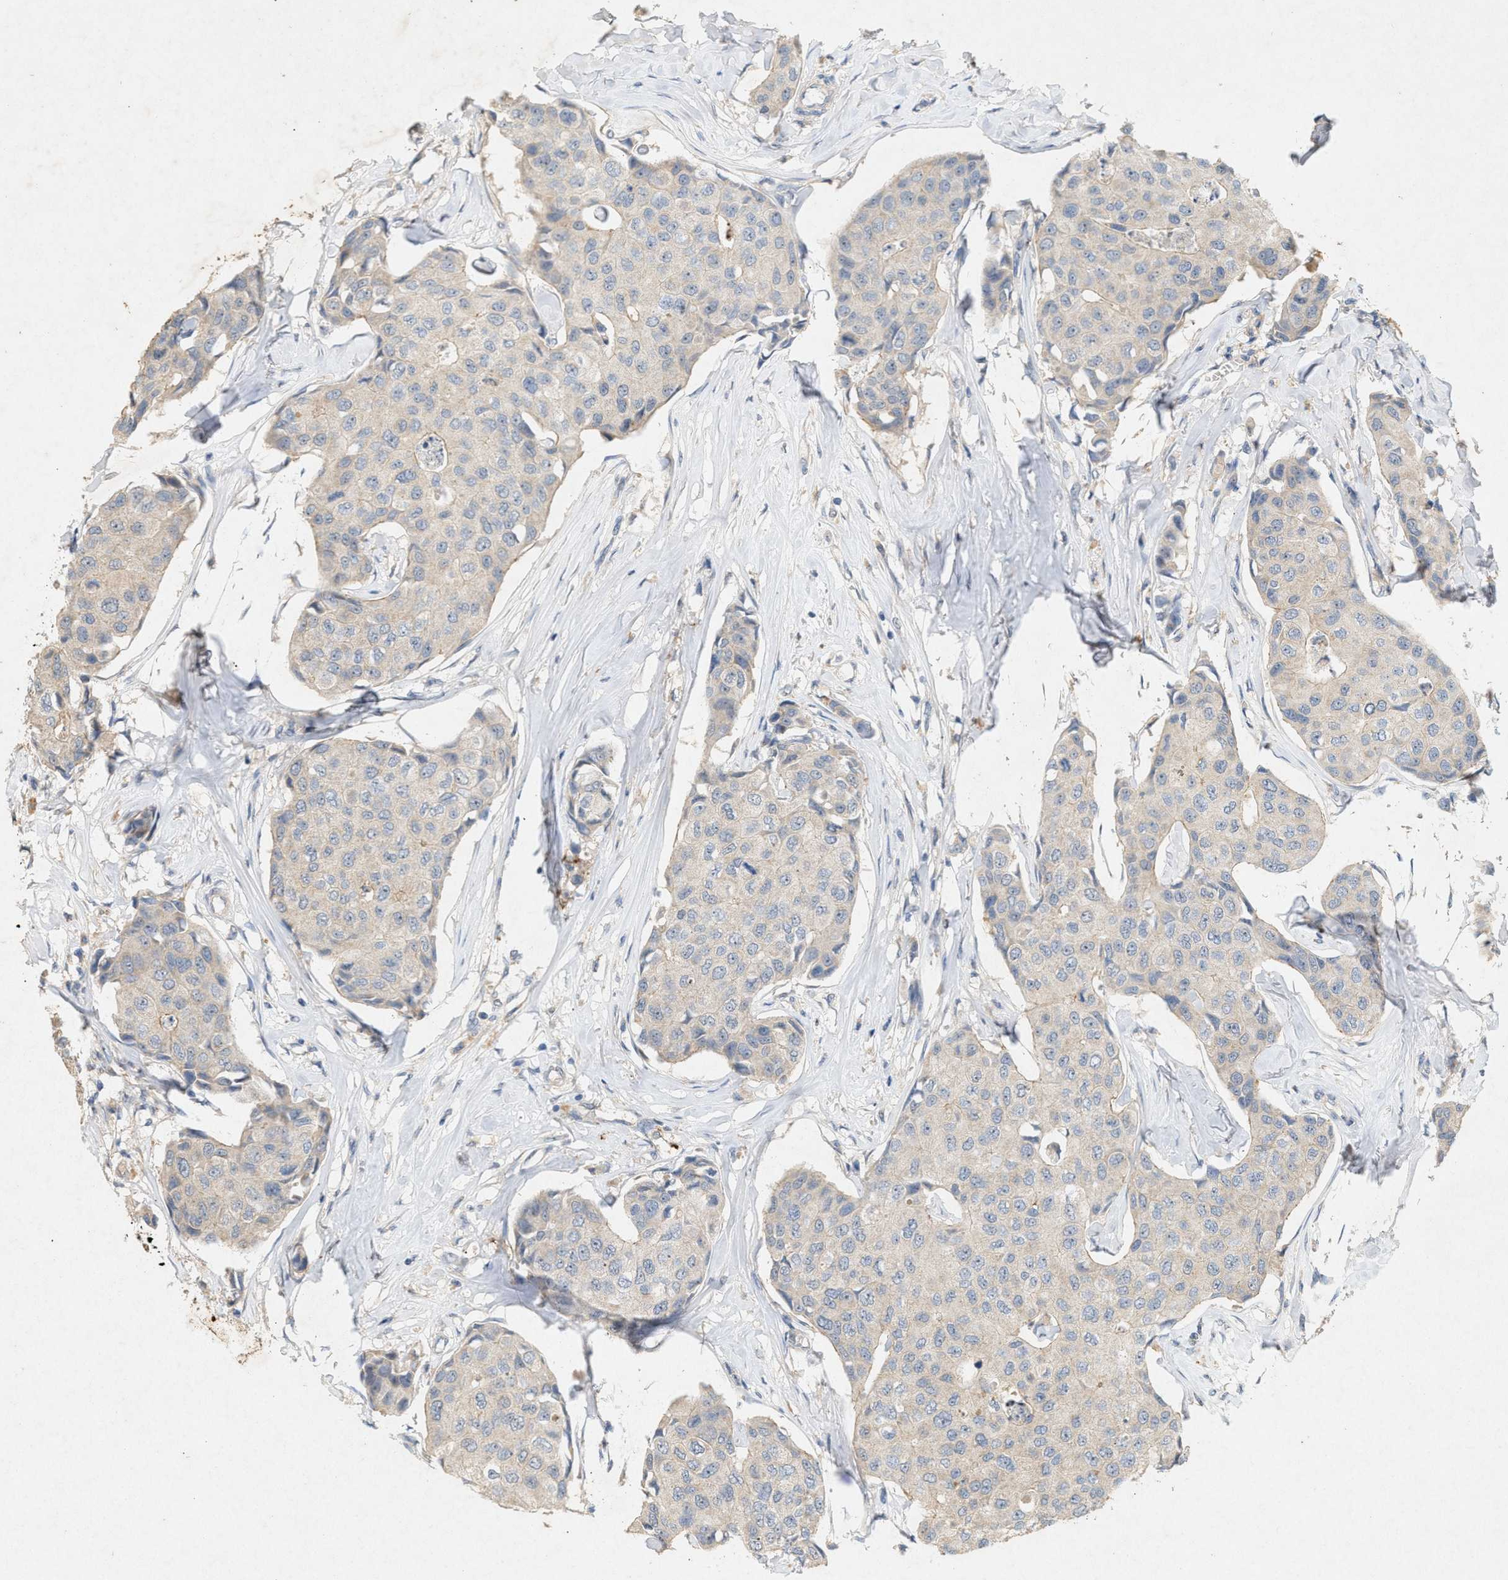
{"staining": {"intensity": "negative", "quantity": "none", "location": "none"}, "tissue": "breast cancer", "cell_type": "Tumor cells", "image_type": "cancer", "snomed": [{"axis": "morphology", "description": "Duct carcinoma"}, {"axis": "topography", "description": "Breast"}], "caption": "A photomicrograph of breast cancer (invasive ductal carcinoma) stained for a protein exhibits no brown staining in tumor cells.", "gene": "DCAF7", "patient": {"sex": "female", "age": 80}}